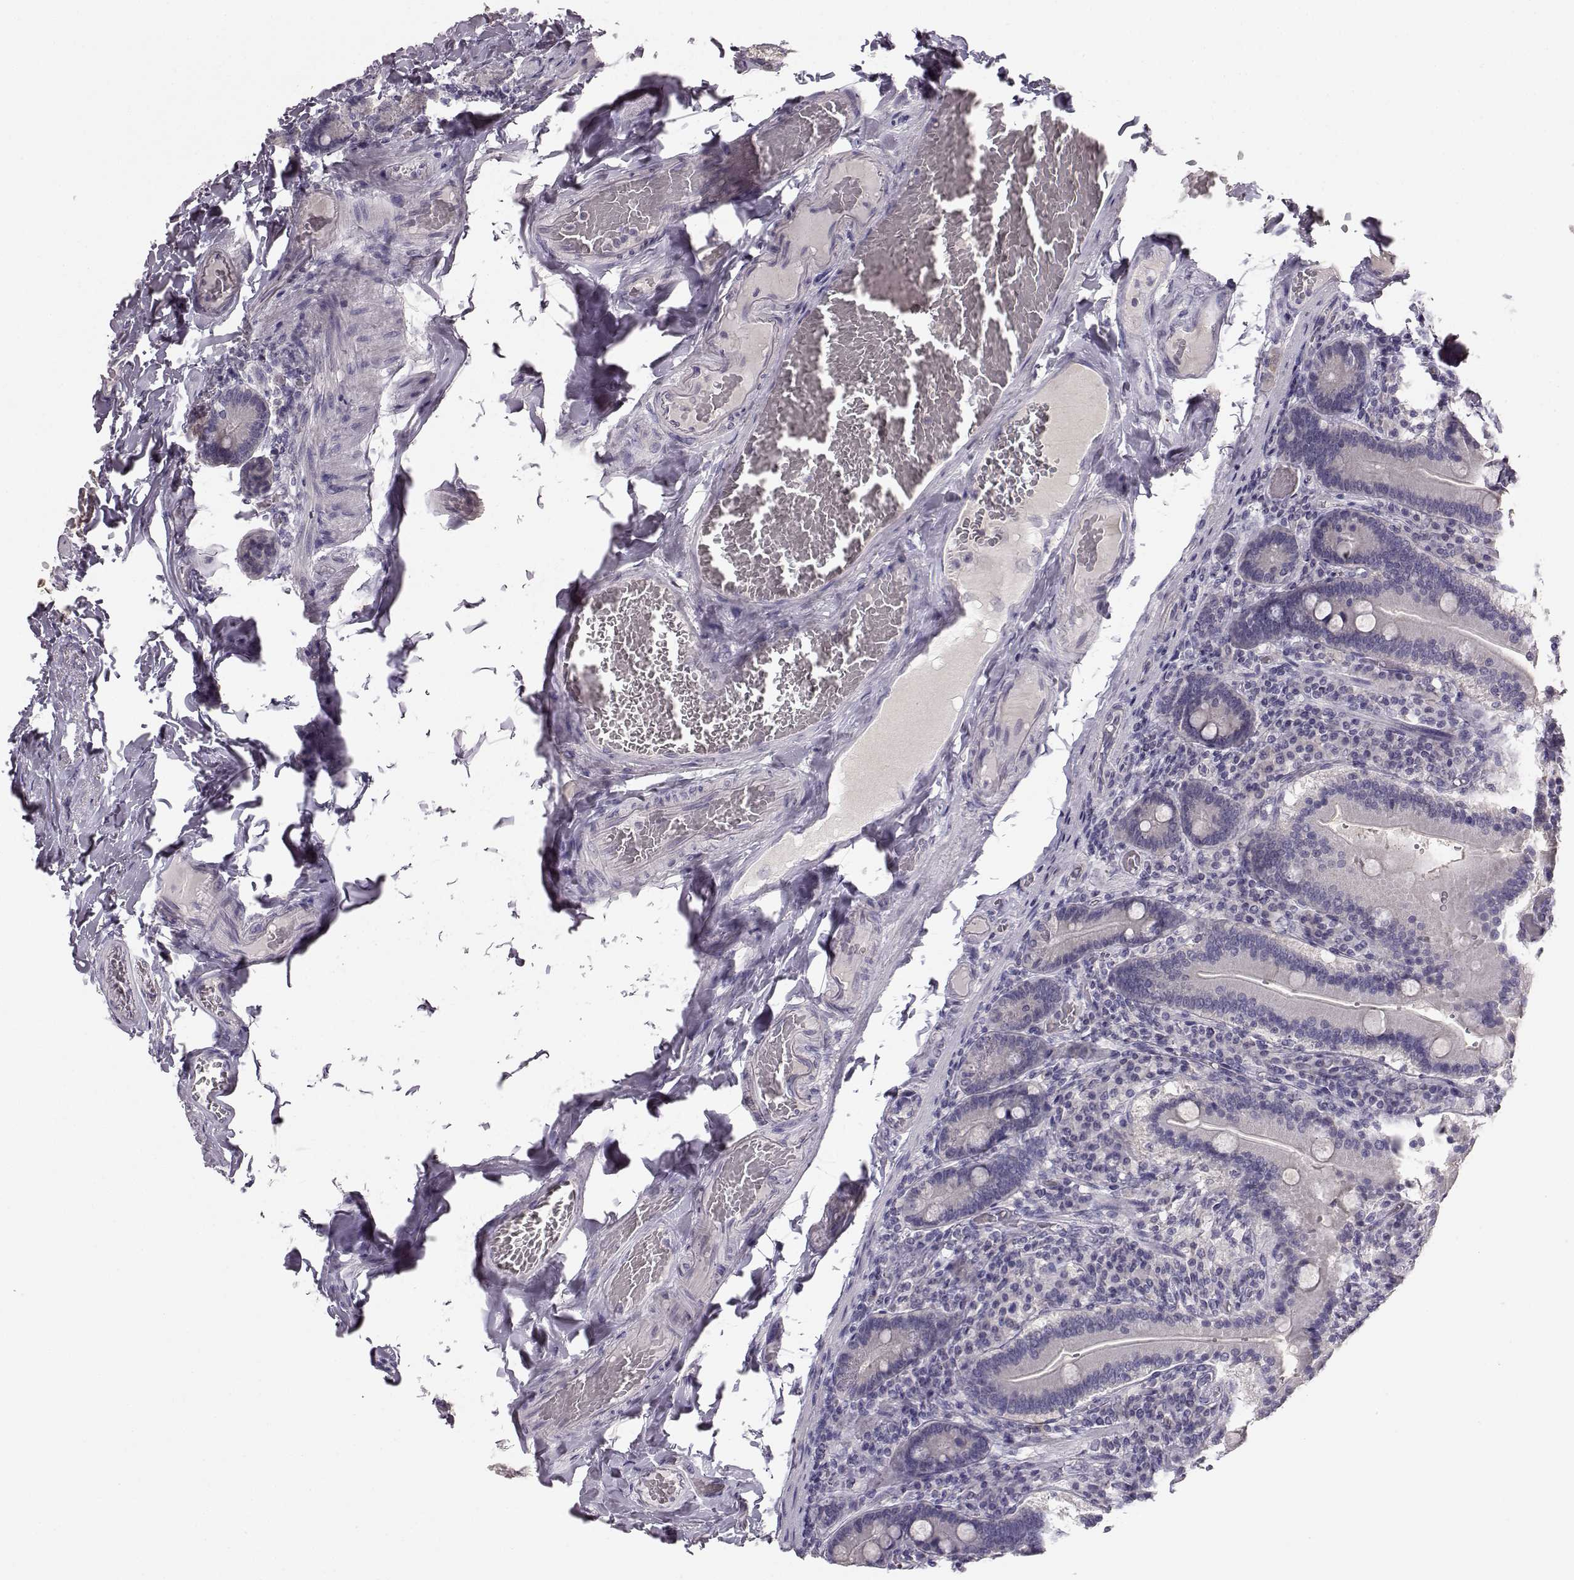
{"staining": {"intensity": "negative", "quantity": "none", "location": "none"}, "tissue": "duodenum", "cell_type": "Glandular cells", "image_type": "normal", "snomed": [{"axis": "morphology", "description": "Normal tissue, NOS"}, {"axis": "topography", "description": "Duodenum"}], "caption": "A micrograph of human duodenum is negative for staining in glandular cells. (Immunohistochemistry (ihc), brightfield microscopy, high magnification).", "gene": "BFSP2", "patient": {"sex": "female", "age": 62}}